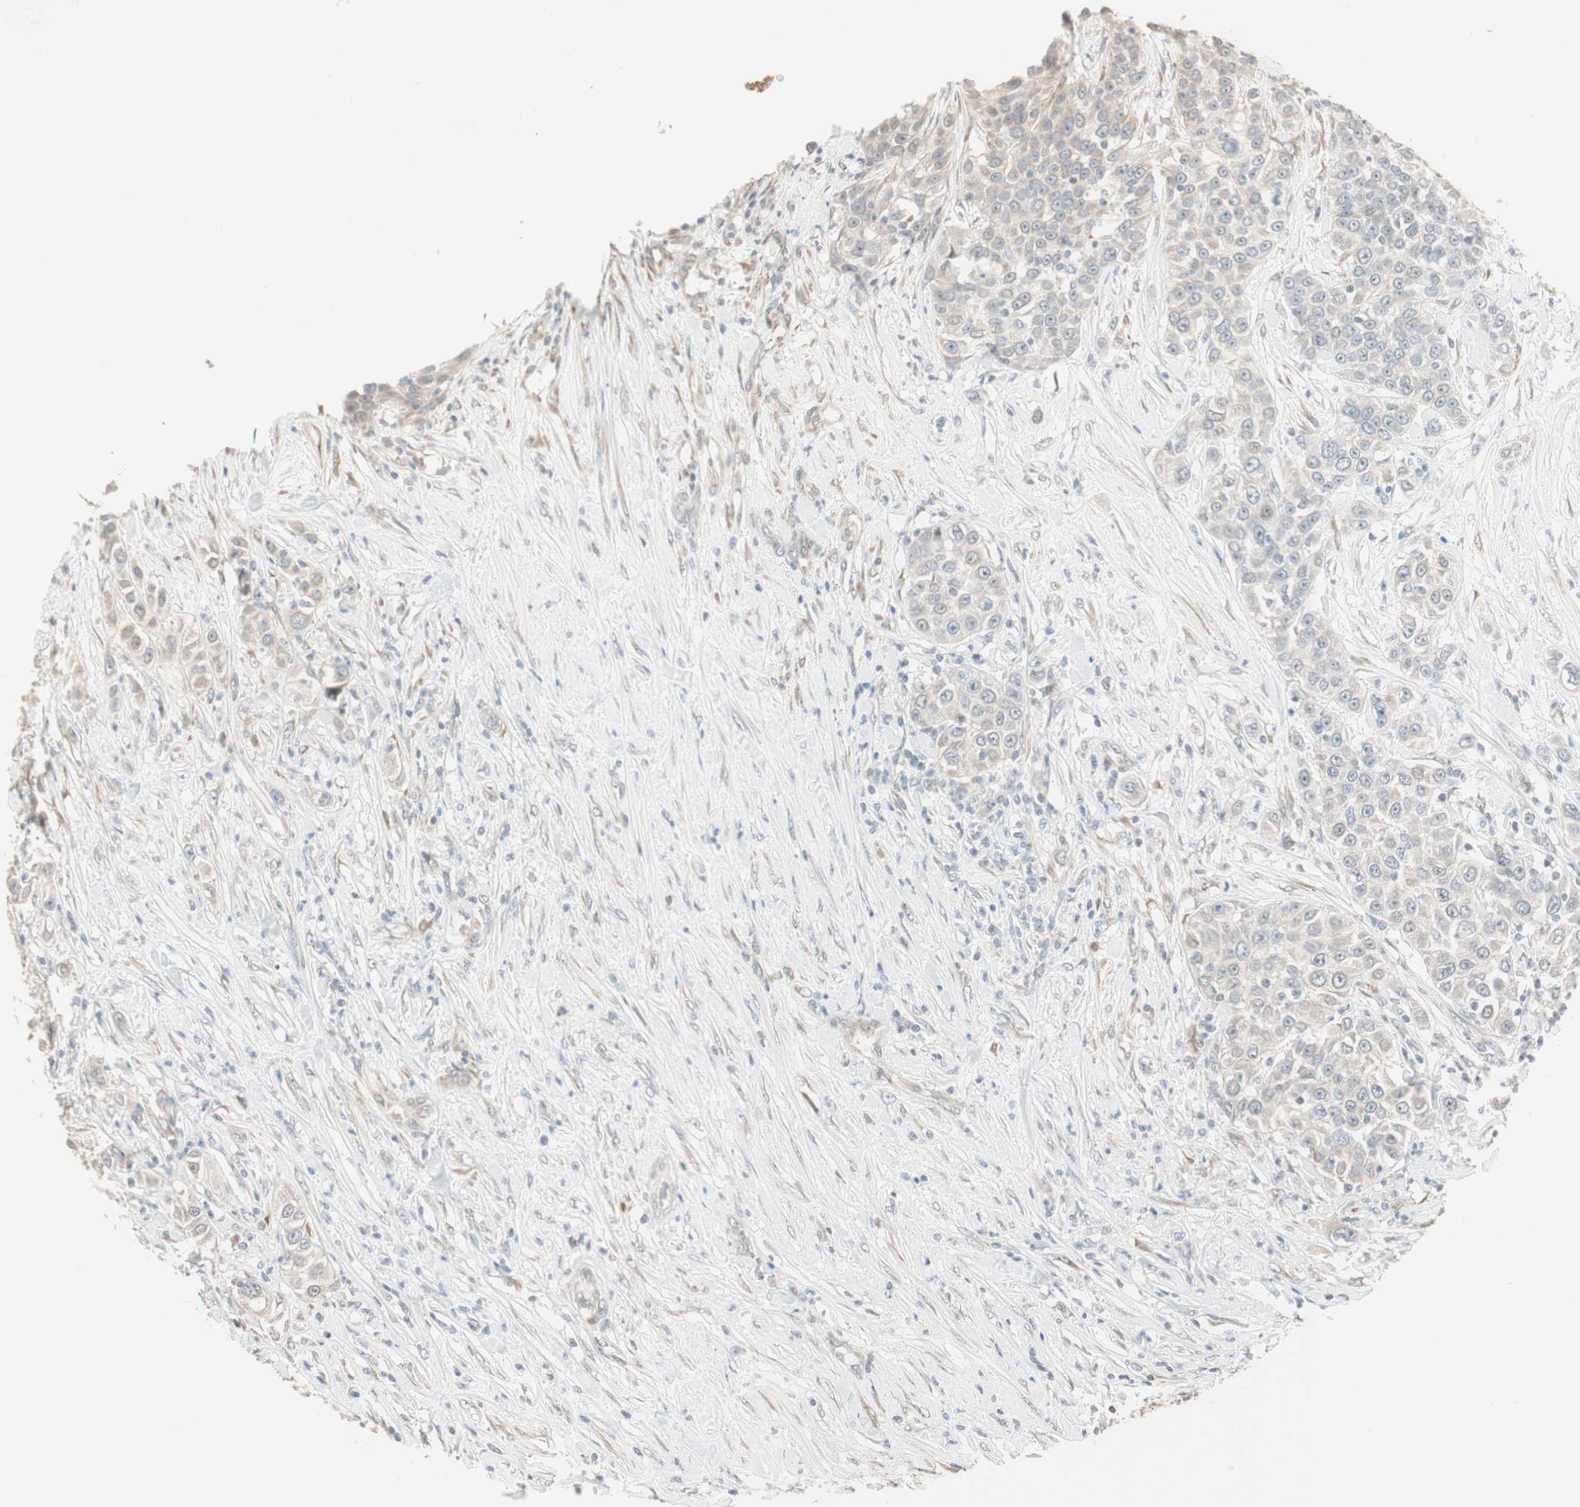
{"staining": {"intensity": "weak", "quantity": "25%-75%", "location": "cytoplasmic/membranous"}, "tissue": "urothelial cancer", "cell_type": "Tumor cells", "image_type": "cancer", "snomed": [{"axis": "morphology", "description": "Urothelial carcinoma, High grade"}, {"axis": "topography", "description": "Urinary bladder"}], "caption": "Tumor cells exhibit low levels of weak cytoplasmic/membranous staining in approximately 25%-75% of cells in human urothelial cancer.", "gene": "PDZK1", "patient": {"sex": "female", "age": 80}}